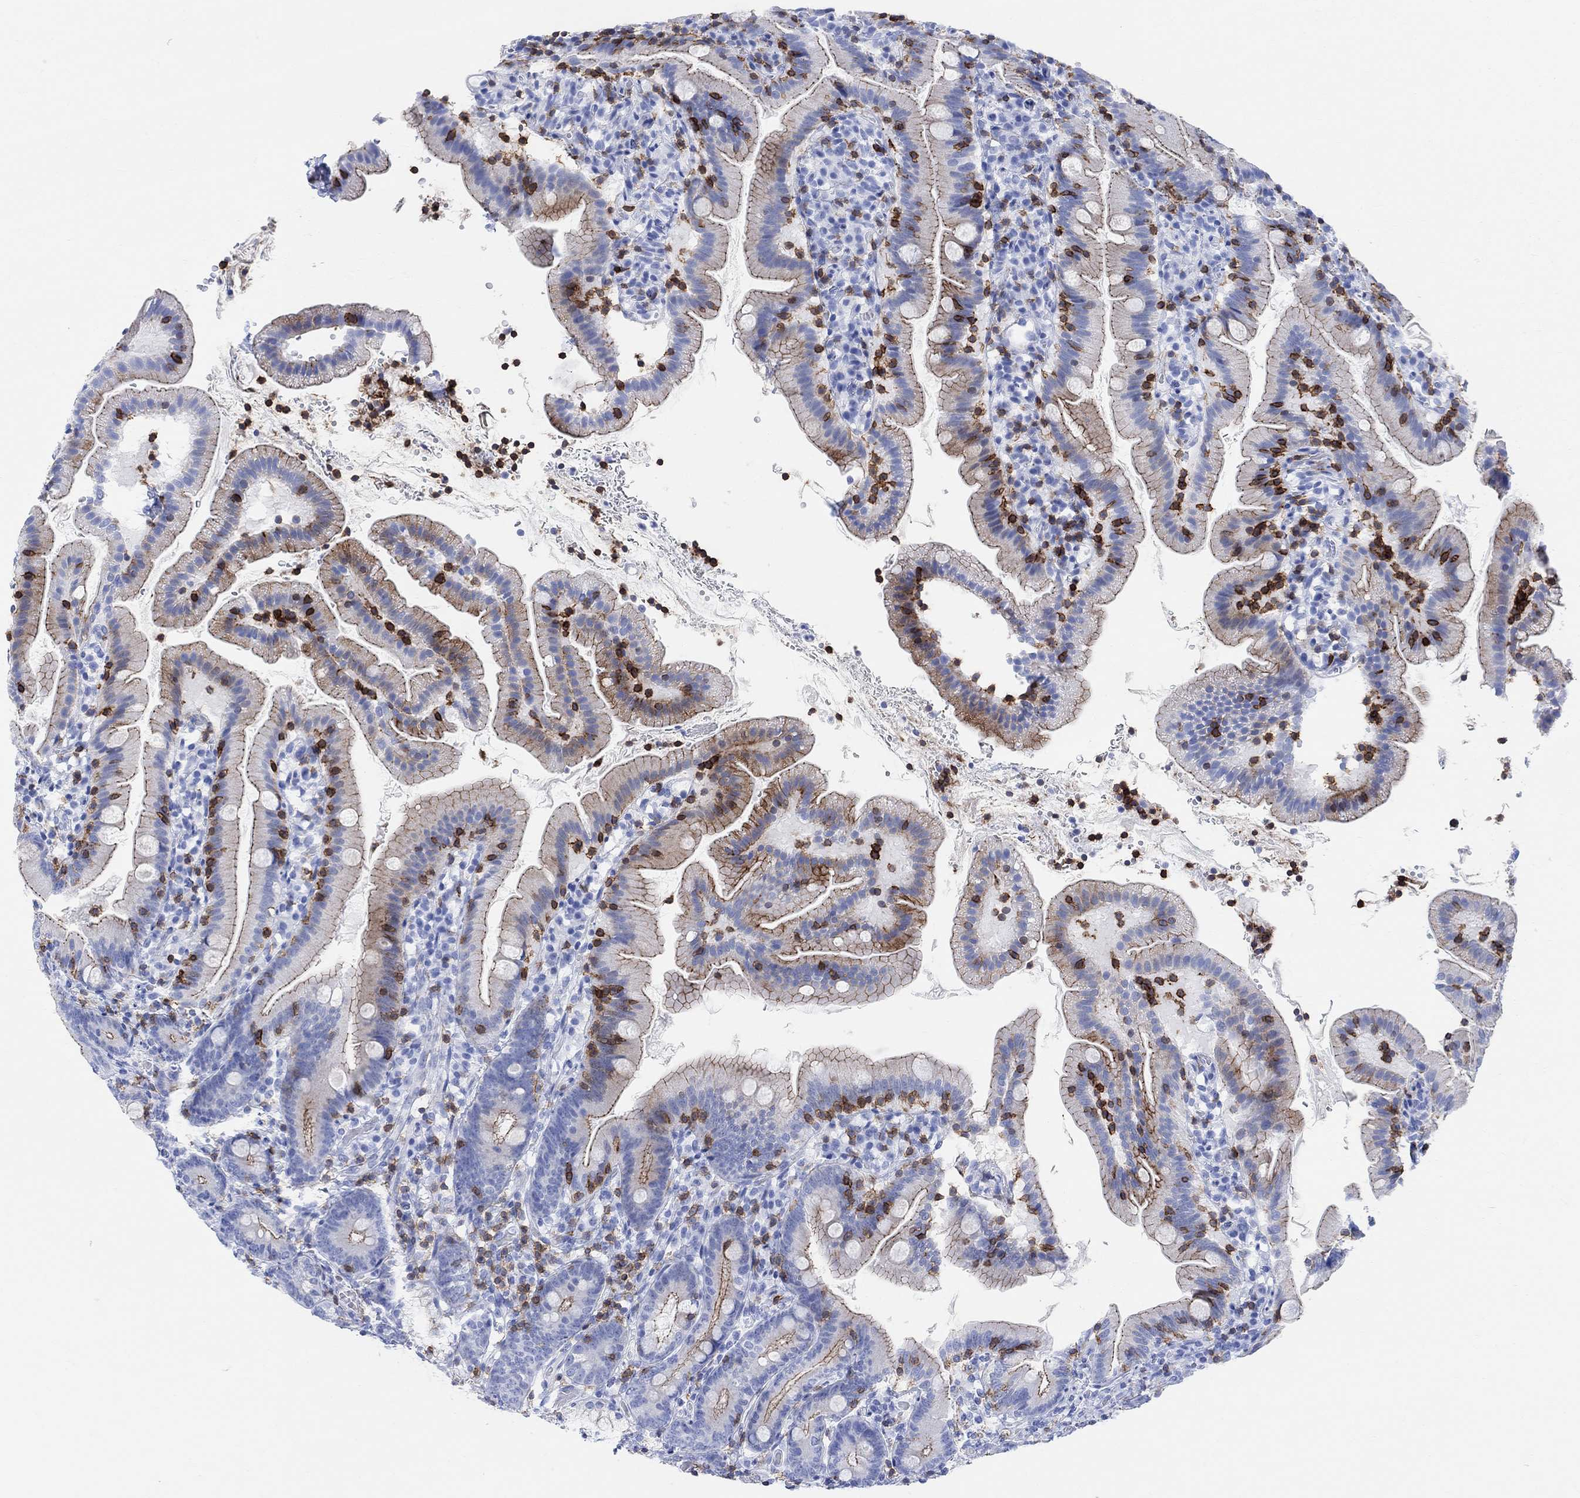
{"staining": {"intensity": "strong", "quantity": ">75%", "location": "cytoplasmic/membranous"}, "tissue": "duodenum", "cell_type": "Glandular cells", "image_type": "normal", "snomed": [{"axis": "morphology", "description": "Normal tissue, NOS"}, {"axis": "topography", "description": "Duodenum"}], "caption": "Immunohistochemistry (IHC) histopathology image of benign human duodenum stained for a protein (brown), which reveals high levels of strong cytoplasmic/membranous staining in about >75% of glandular cells.", "gene": "GPR65", "patient": {"sex": "female", "age": 67}}